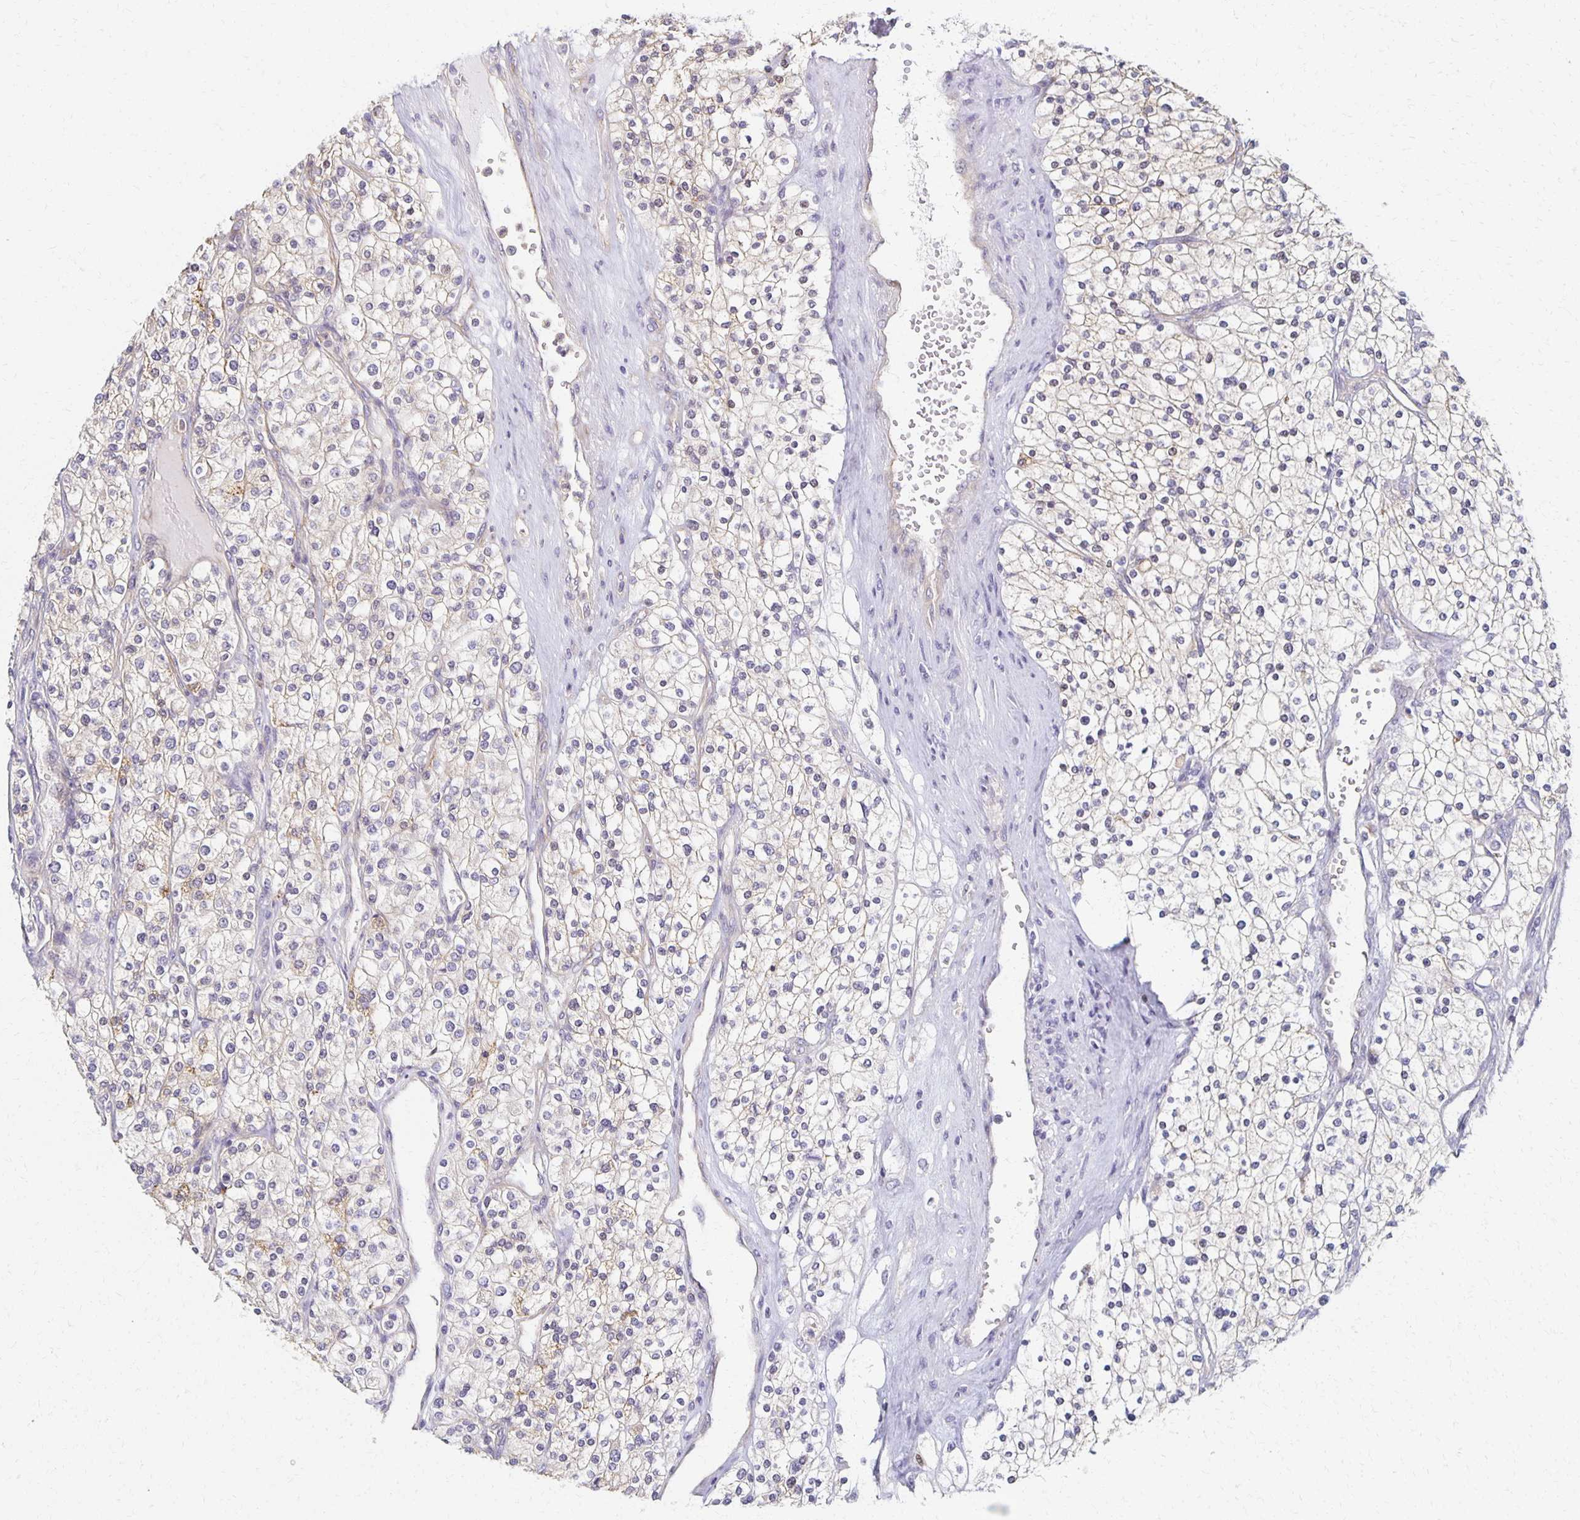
{"staining": {"intensity": "weak", "quantity": "<25%", "location": "cytoplasmic/membranous"}, "tissue": "renal cancer", "cell_type": "Tumor cells", "image_type": "cancer", "snomed": [{"axis": "morphology", "description": "Adenocarcinoma, NOS"}, {"axis": "topography", "description": "Kidney"}], "caption": "The image displays no significant expression in tumor cells of adenocarcinoma (renal).", "gene": "SORL1", "patient": {"sex": "male", "age": 80}}